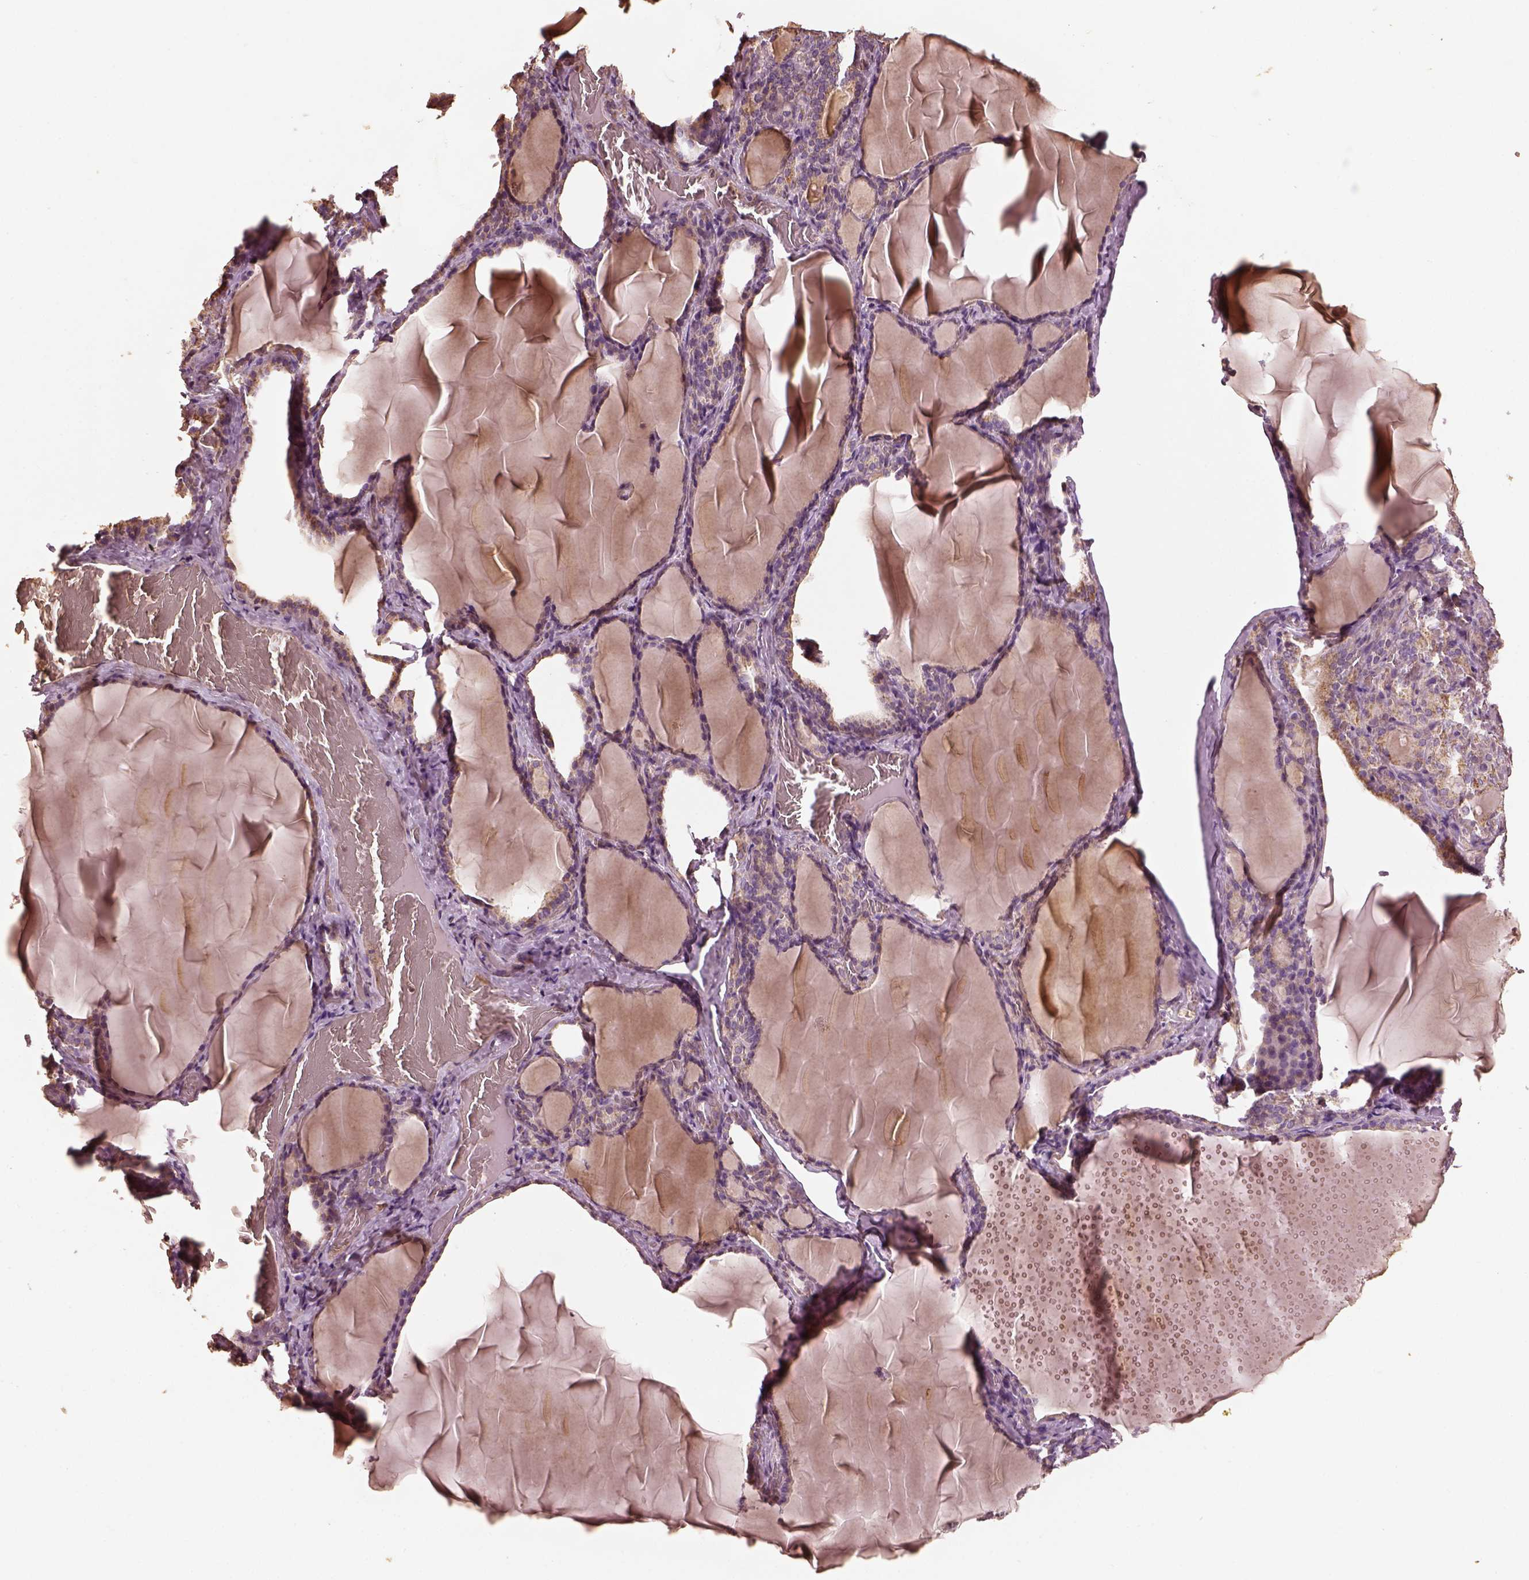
{"staining": {"intensity": "moderate", "quantity": ">75%", "location": "cytoplasmic/membranous"}, "tissue": "thyroid gland", "cell_type": "Glandular cells", "image_type": "normal", "snomed": [{"axis": "morphology", "description": "Normal tissue, NOS"}, {"axis": "morphology", "description": "Hyperplasia, NOS"}, {"axis": "topography", "description": "Thyroid gland"}], "caption": "A medium amount of moderate cytoplasmic/membranous positivity is identified in approximately >75% of glandular cells in normal thyroid gland. (Stains: DAB in brown, nuclei in blue, Microscopy: brightfield microscopy at high magnification).", "gene": "PTGES2", "patient": {"sex": "female", "age": 27}}